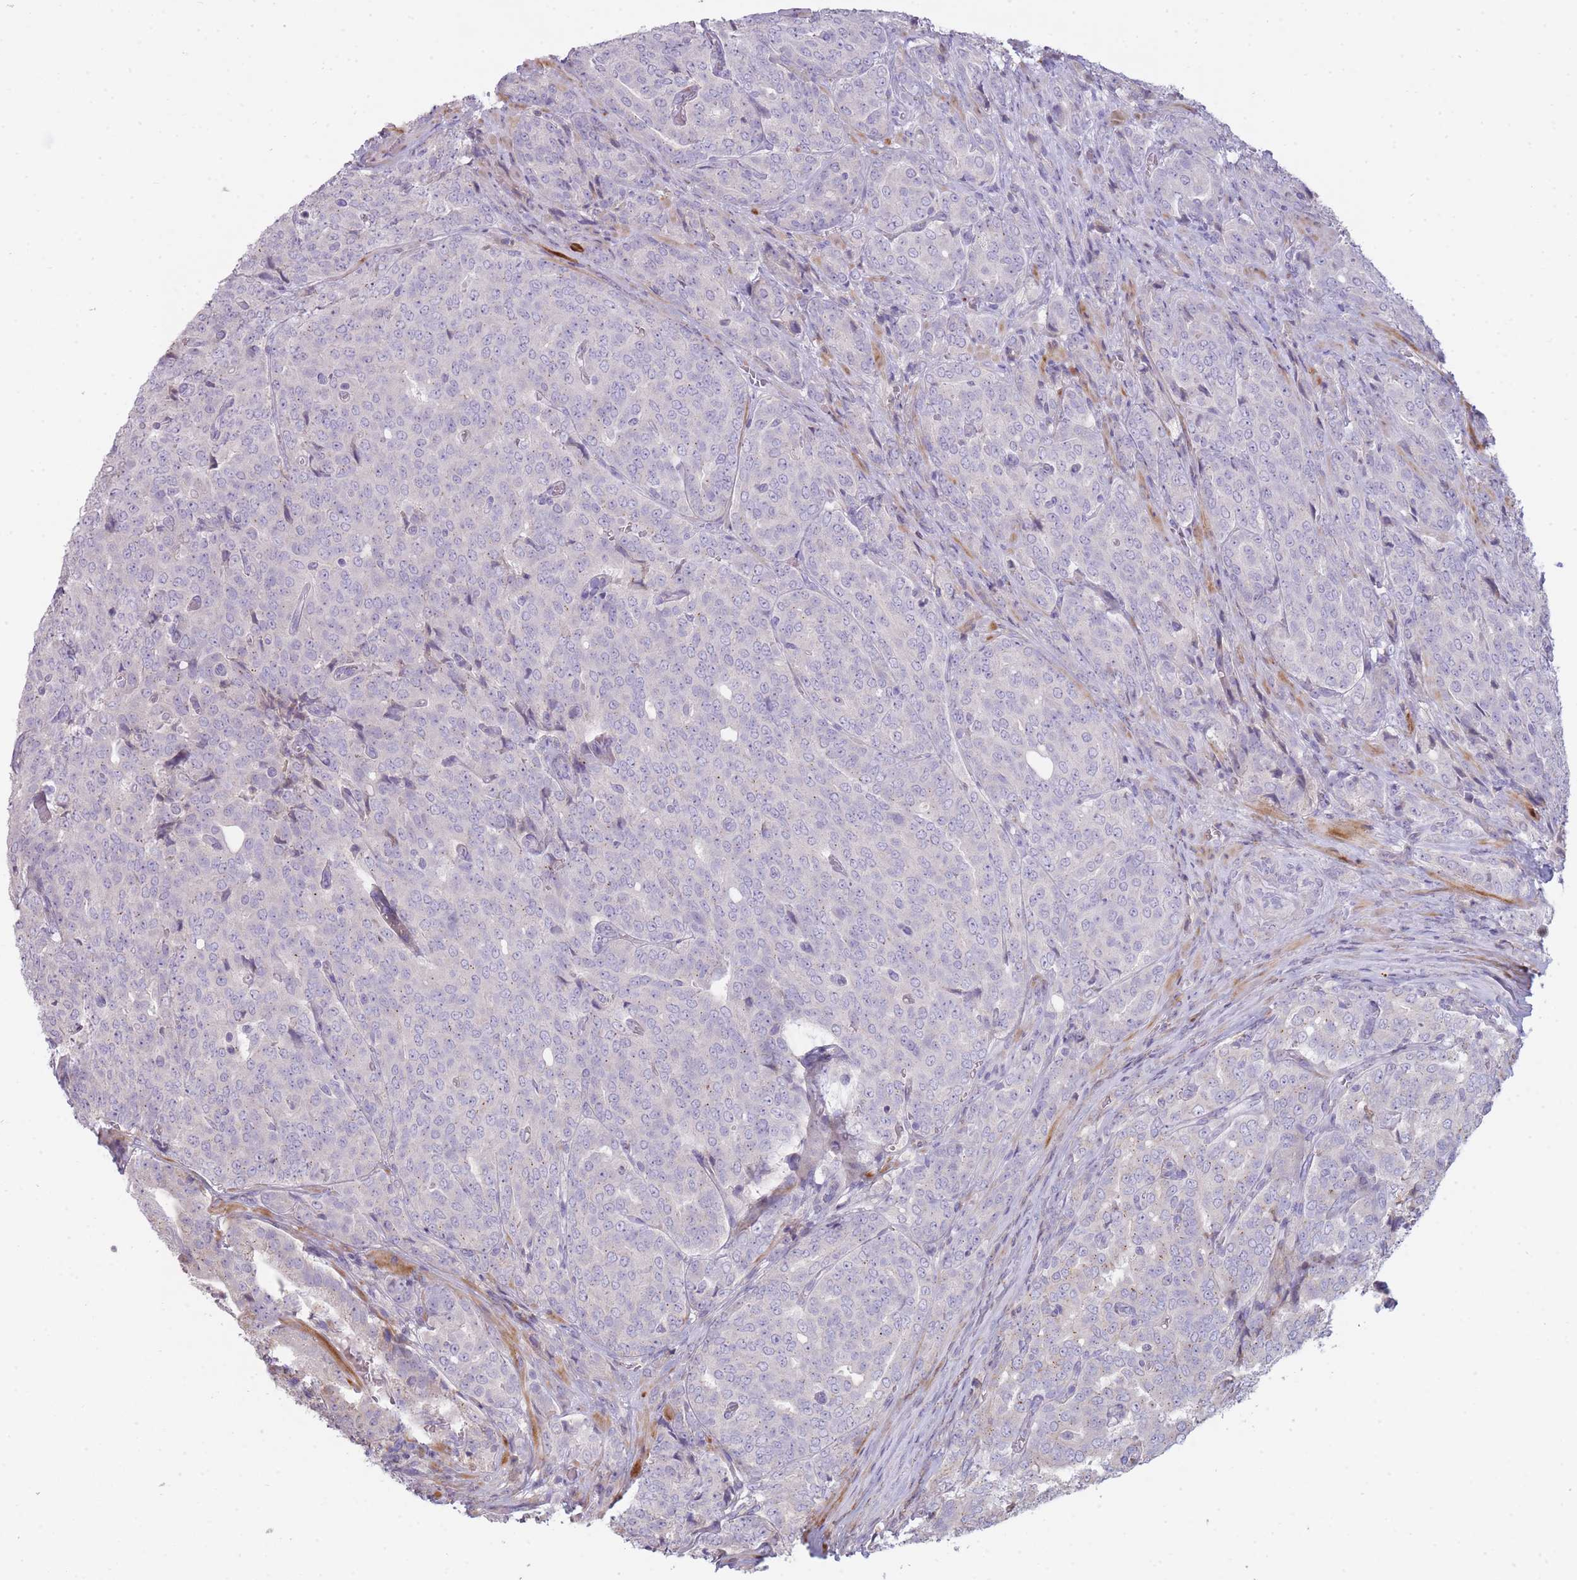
{"staining": {"intensity": "negative", "quantity": "none", "location": "none"}, "tissue": "prostate cancer", "cell_type": "Tumor cells", "image_type": "cancer", "snomed": [{"axis": "morphology", "description": "Adenocarcinoma, High grade"}, {"axis": "topography", "description": "Prostate"}], "caption": "IHC photomicrograph of human prostate cancer (high-grade adenocarcinoma) stained for a protein (brown), which shows no expression in tumor cells.", "gene": "PPP3R2", "patient": {"sex": "male", "age": 68}}